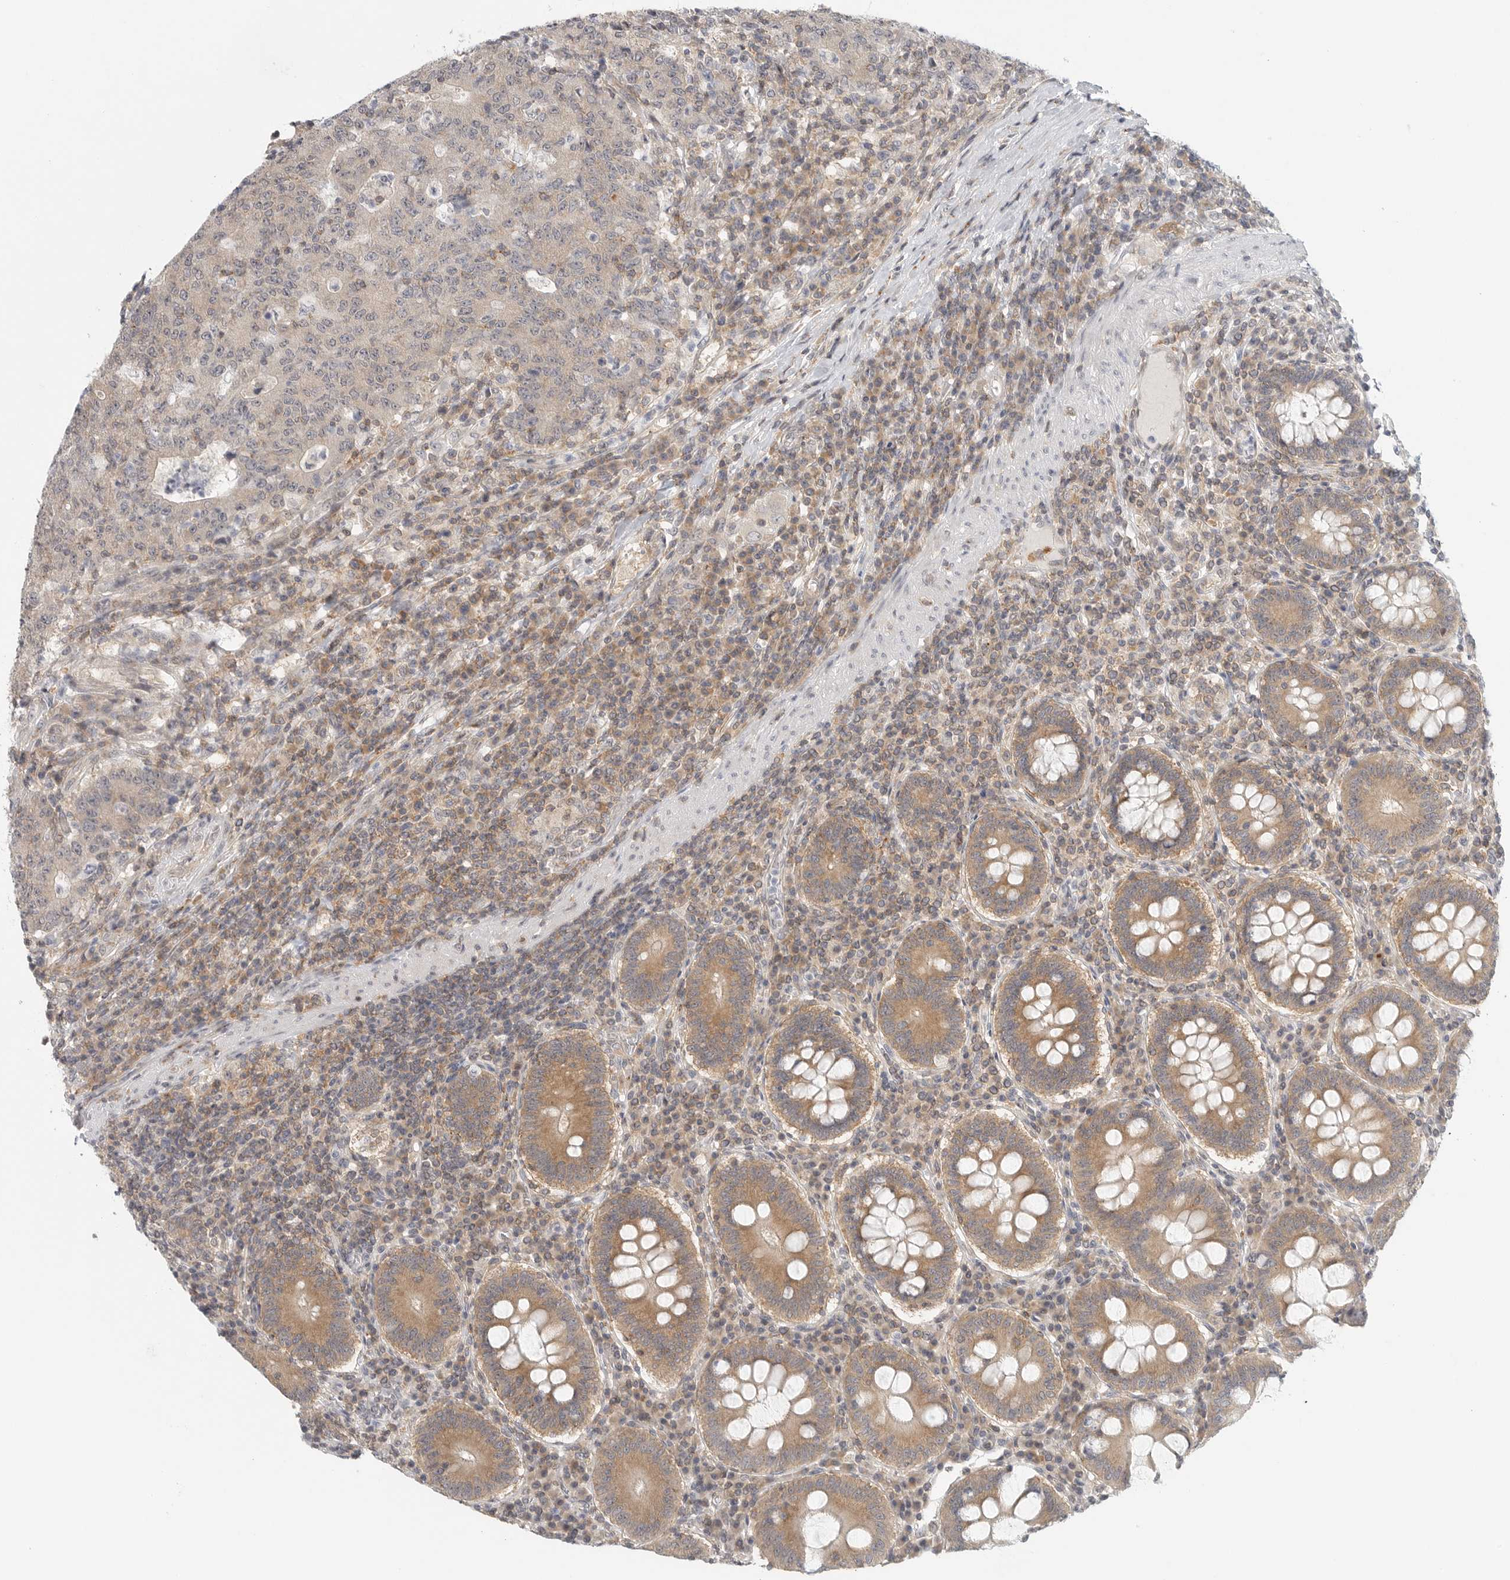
{"staining": {"intensity": "negative", "quantity": "none", "location": "none"}, "tissue": "colorectal cancer", "cell_type": "Tumor cells", "image_type": "cancer", "snomed": [{"axis": "morphology", "description": "Adenocarcinoma, NOS"}, {"axis": "topography", "description": "Colon"}], "caption": "IHC photomicrograph of neoplastic tissue: colorectal cancer stained with DAB reveals no significant protein staining in tumor cells.", "gene": "HDAC6", "patient": {"sex": "female", "age": 75}}